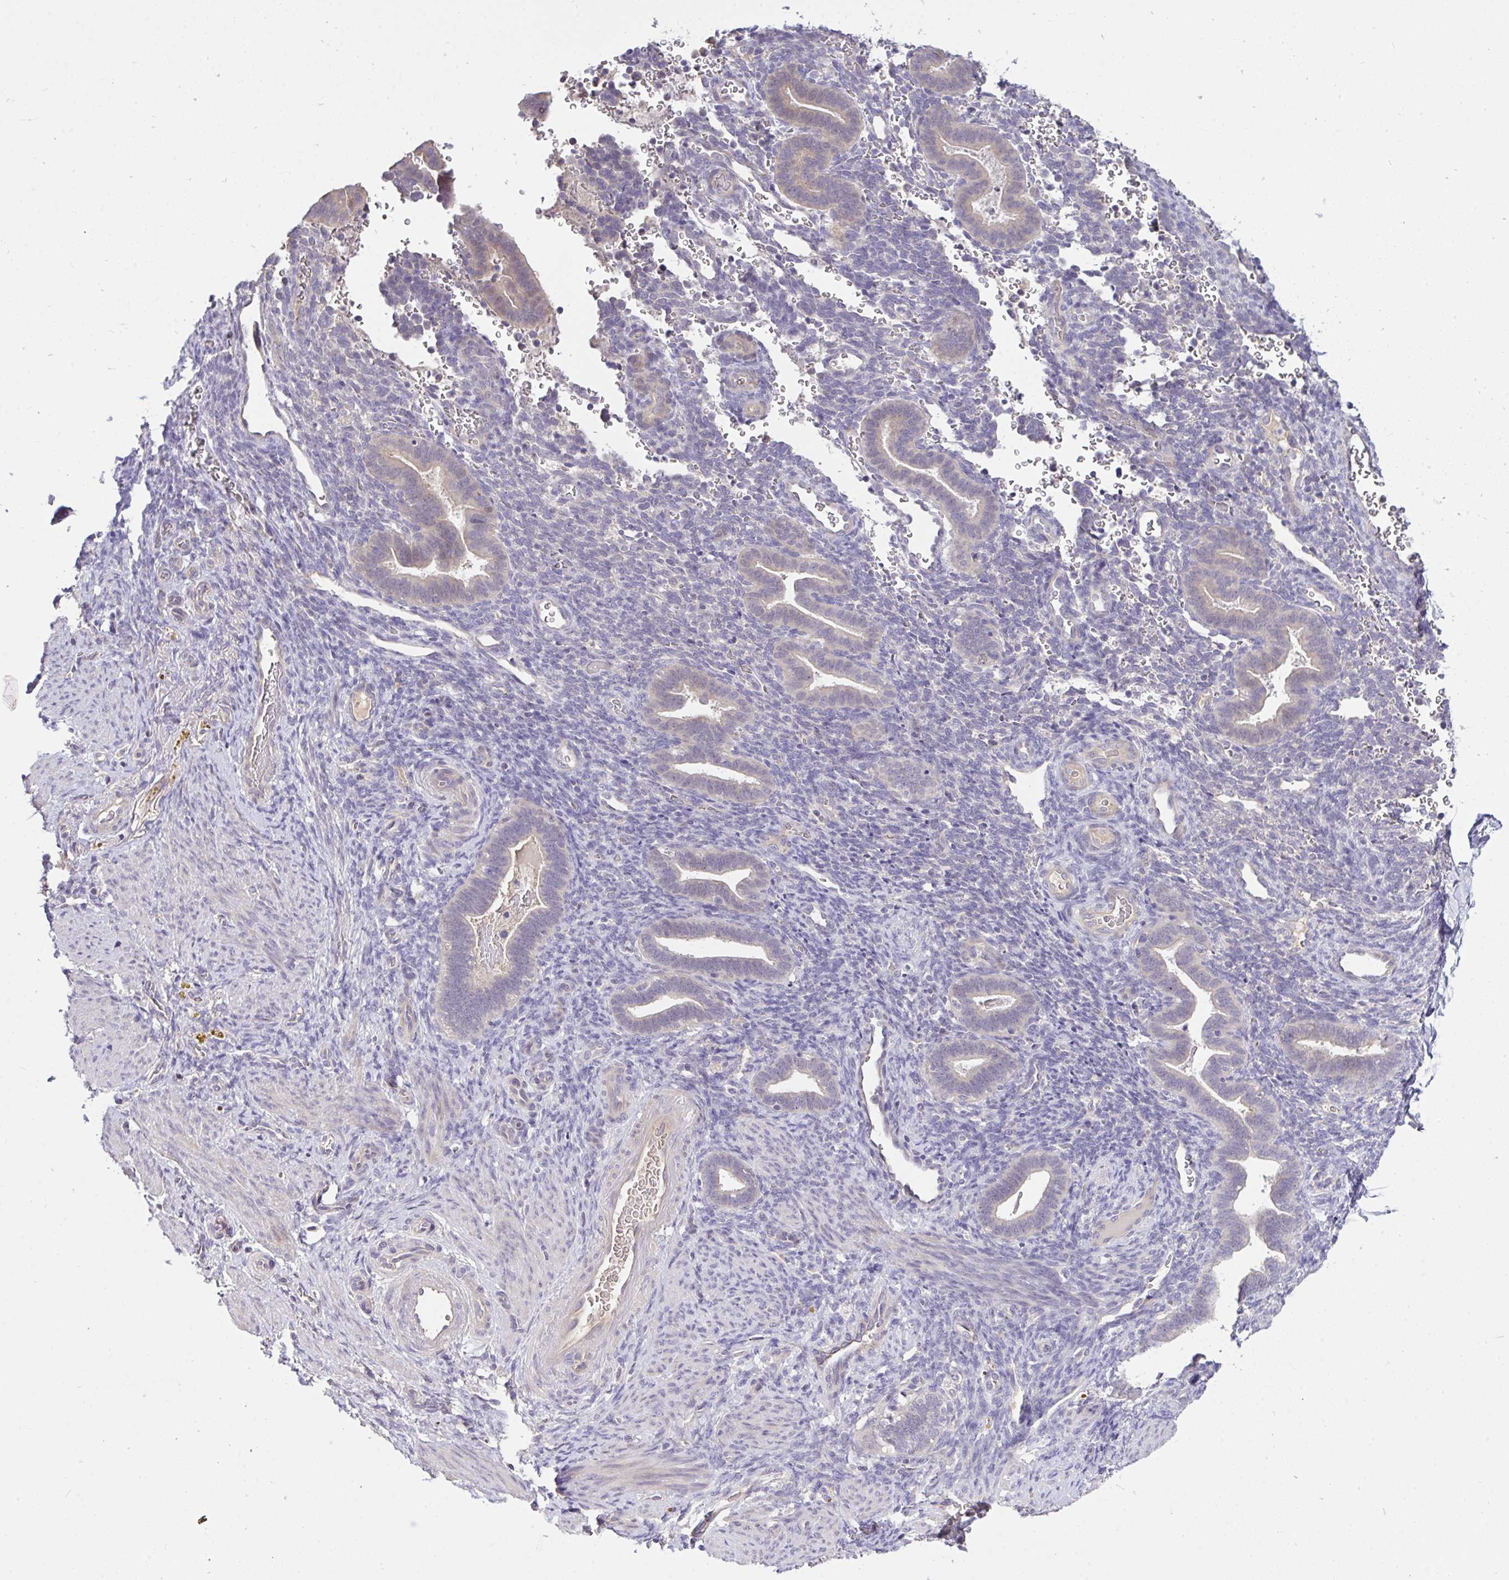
{"staining": {"intensity": "negative", "quantity": "none", "location": "none"}, "tissue": "endometrium", "cell_type": "Cells in endometrial stroma", "image_type": "normal", "snomed": [{"axis": "morphology", "description": "Normal tissue, NOS"}, {"axis": "topography", "description": "Endometrium"}], "caption": "Immunohistochemistry (IHC) histopathology image of unremarkable human endometrium stained for a protein (brown), which displays no expression in cells in endometrial stroma.", "gene": "C19orf54", "patient": {"sex": "female", "age": 34}}